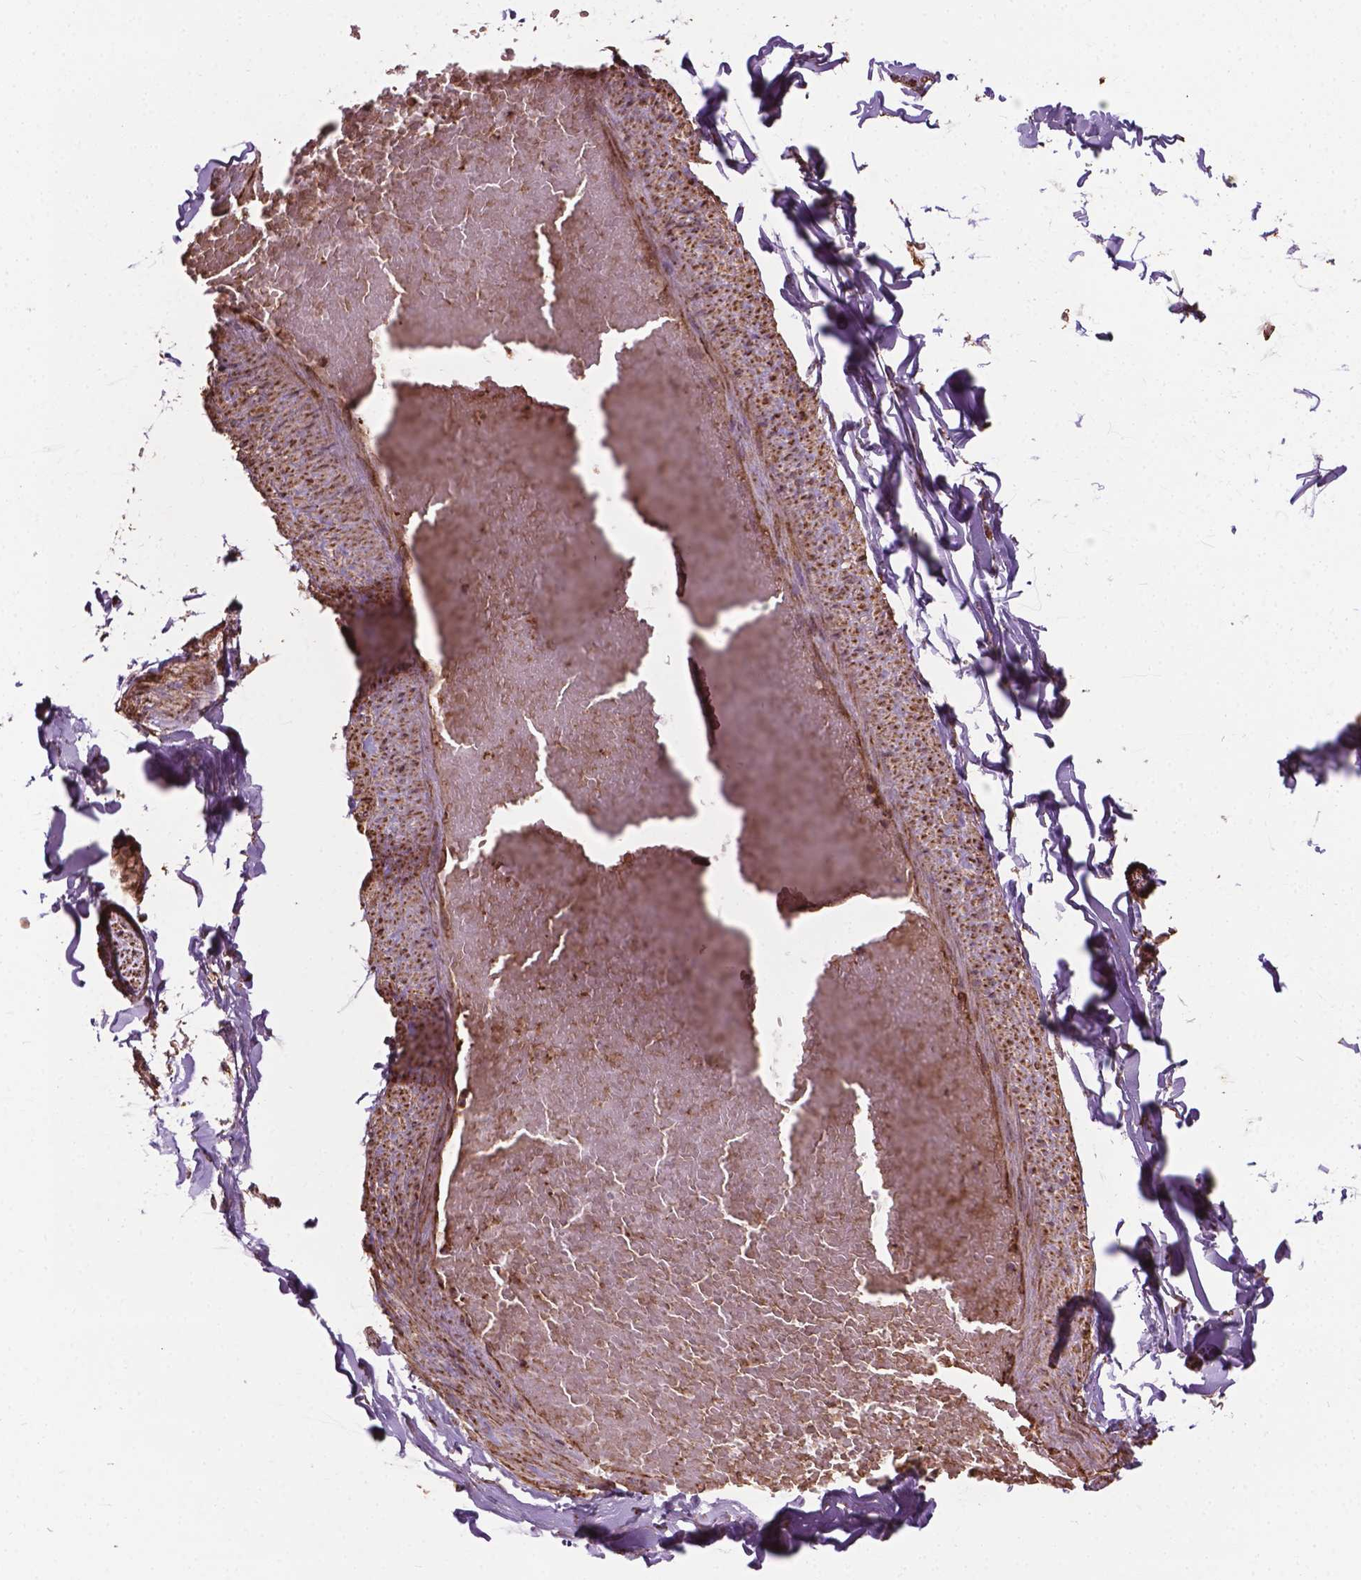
{"staining": {"intensity": "moderate", "quantity": ">75%", "location": "cytoplasmic/membranous,nuclear"}, "tissue": "soft tissue", "cell_type": "Fibroblasts", "image_type": "normal", "snomed": [{"axis": "morphology", "description": "Normal tissue, NOS"}, {"axis": "topography", "description": "Gallbladder"}, {"axis": "topography", "description": "Peripheral nerve tissue"}], "caption": "DAB immunohistochemical staining of unremarkable soft tissue displays moderate cytoplasmic/membranous,nuclear protein expression in approximately >75% of fibroblasts.", "gene": "HS3ST3A1", "patient": {"sex": "female", "age": 45}}